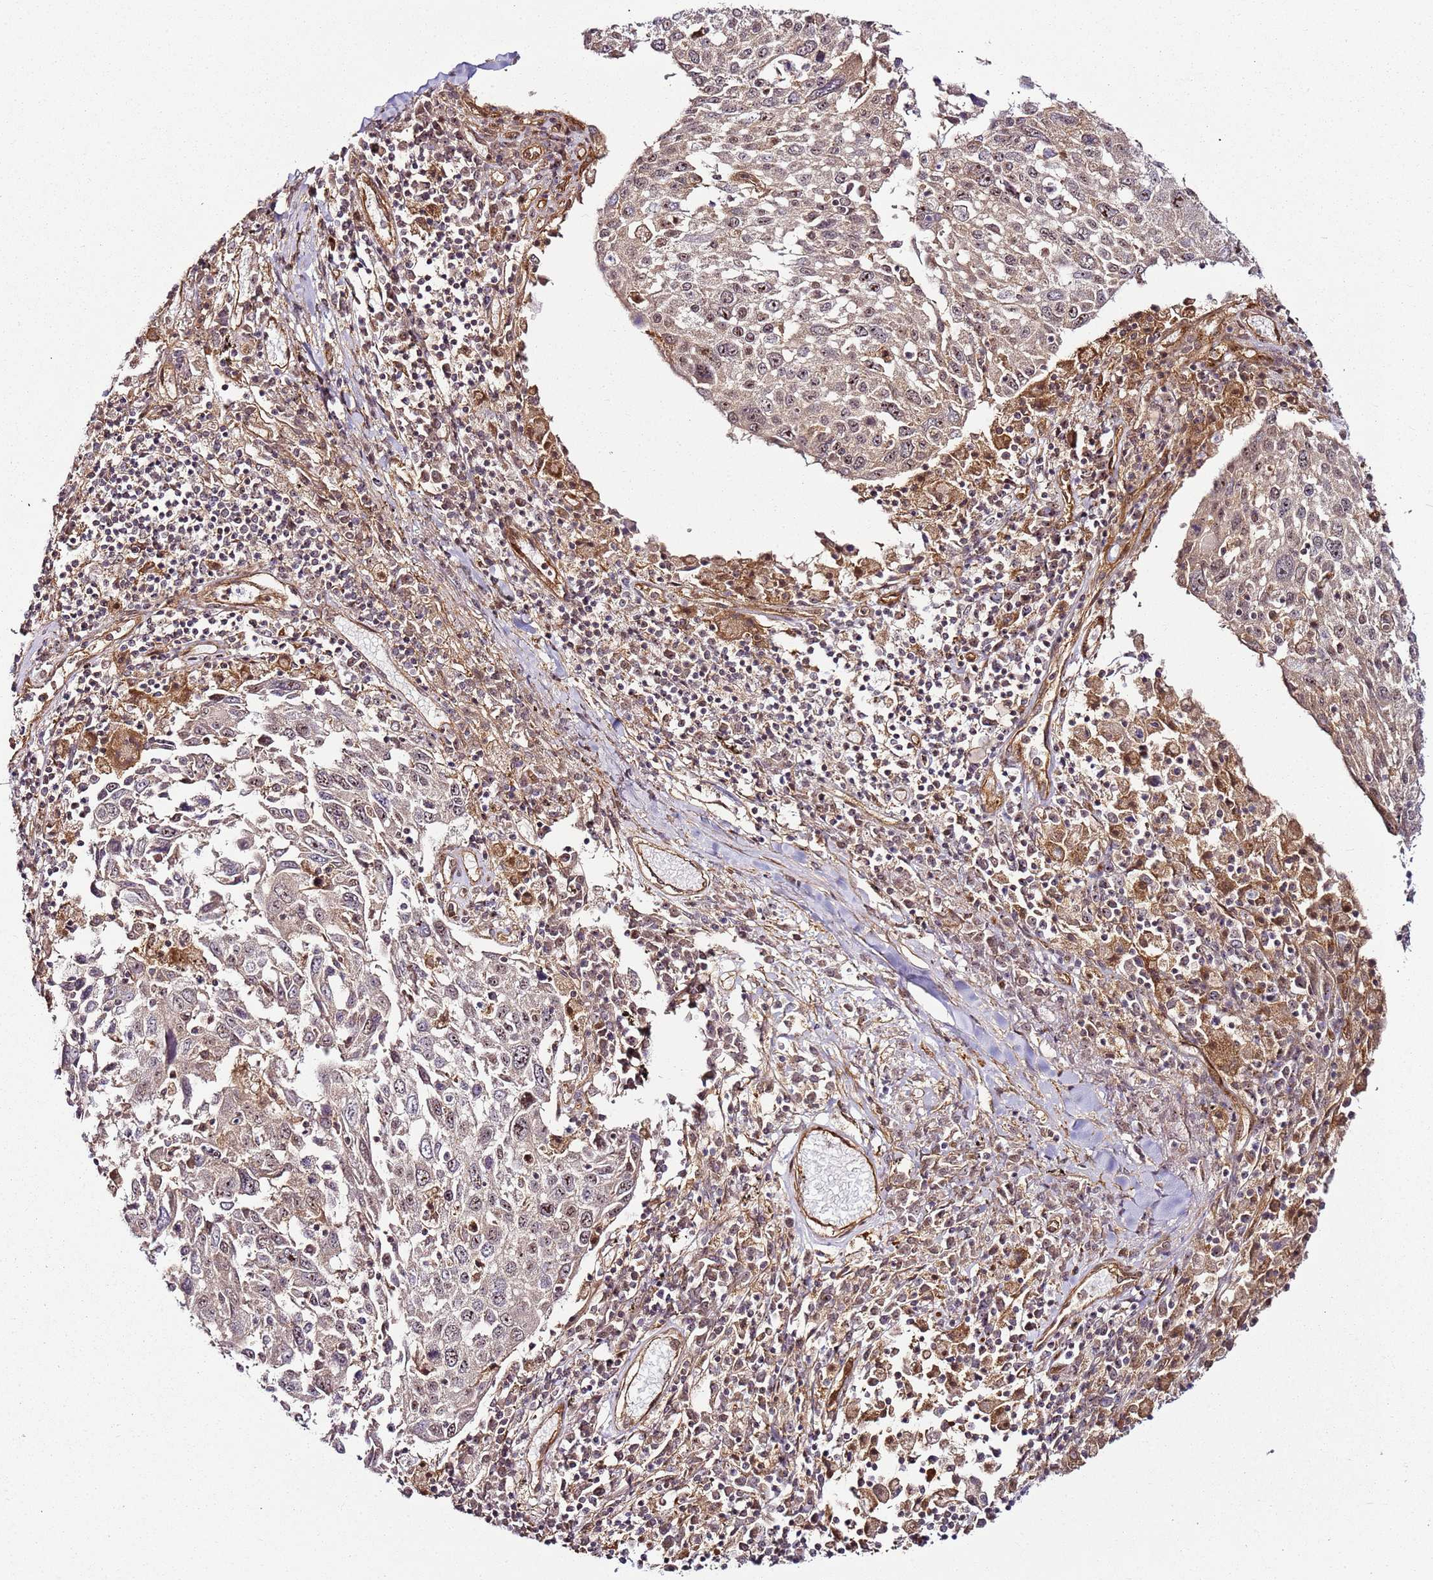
{"staining": {"intensity": "weak", "quantity": "25%-75%", "location": "nuclear"}, "tissue": "lung cancer", "cell_type": "Tumor cells", "image_type": "cancer", "snomed": [{"axis": "morphology", "description": "Squamous cell carcinoma, NOS"}, {"axis": "topography", "description": "Lung"}], "caption": "Weak nuclear protein expression is appreciated in approximately 25%-75% of tumor cells in squamous cell carcinoma (lung).", "gene": "CCNYL1", "patient": {"sex": "male", "age": 65}}